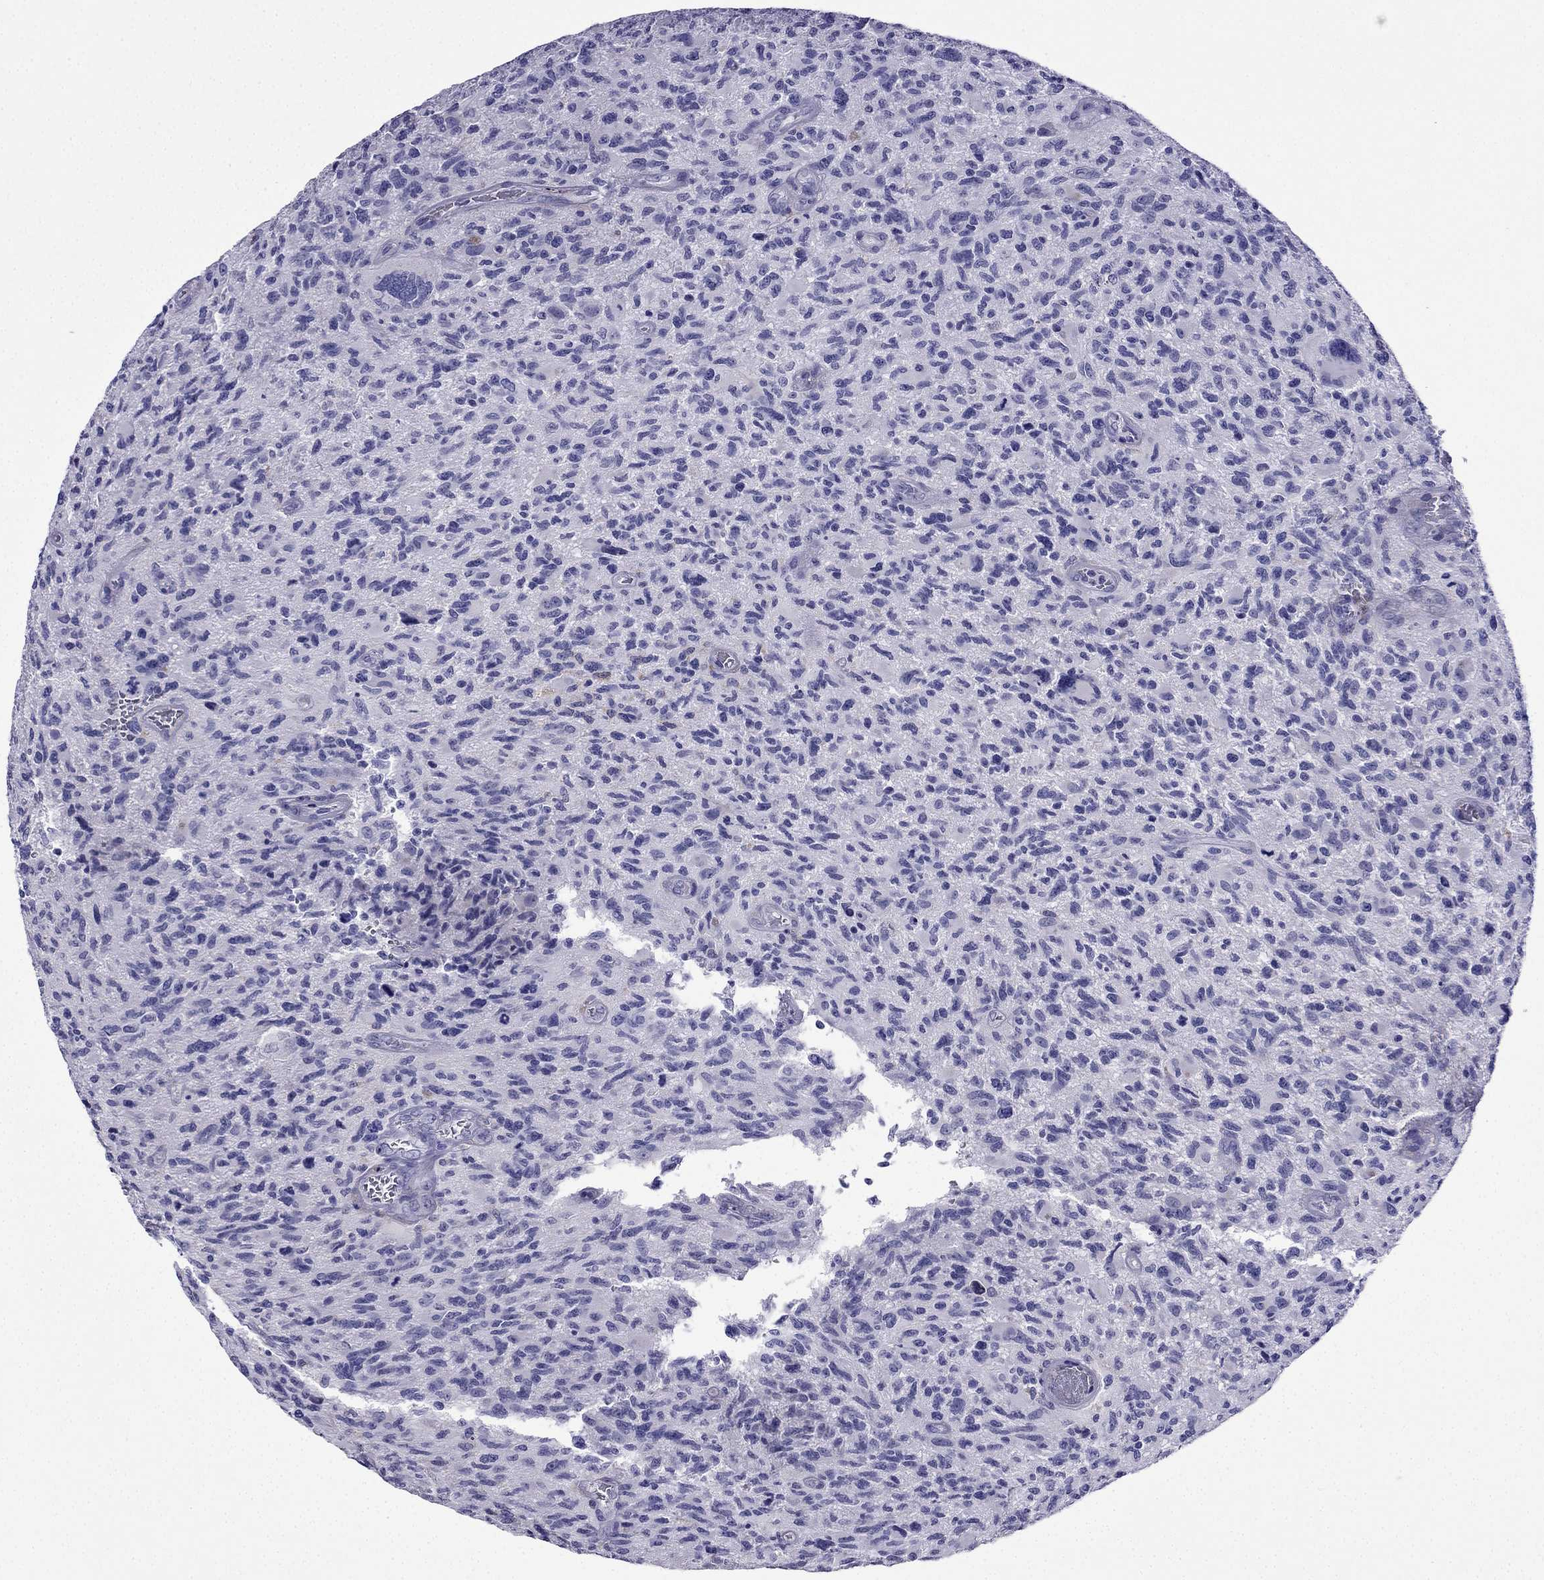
{"staining": {"intensity": "negative", "quantity": "none", "location": "none"}, "tissue": "glioma", "cell_type": "Tumor cells", "image_type": "cancer", "snomed": [{"axis": "morphology", "description": "Glioma, malignant, NOS"}, {"axis": "morphology", "description": "Glioma, malignant, High grade"}, {"axis": "topography", "description": "Brain"}], "caption": "The image exhibits no staining of tumor cells in malignant glioma.", "gene": "TSSK4", "patient": {"sex": "female", "age": 71}}